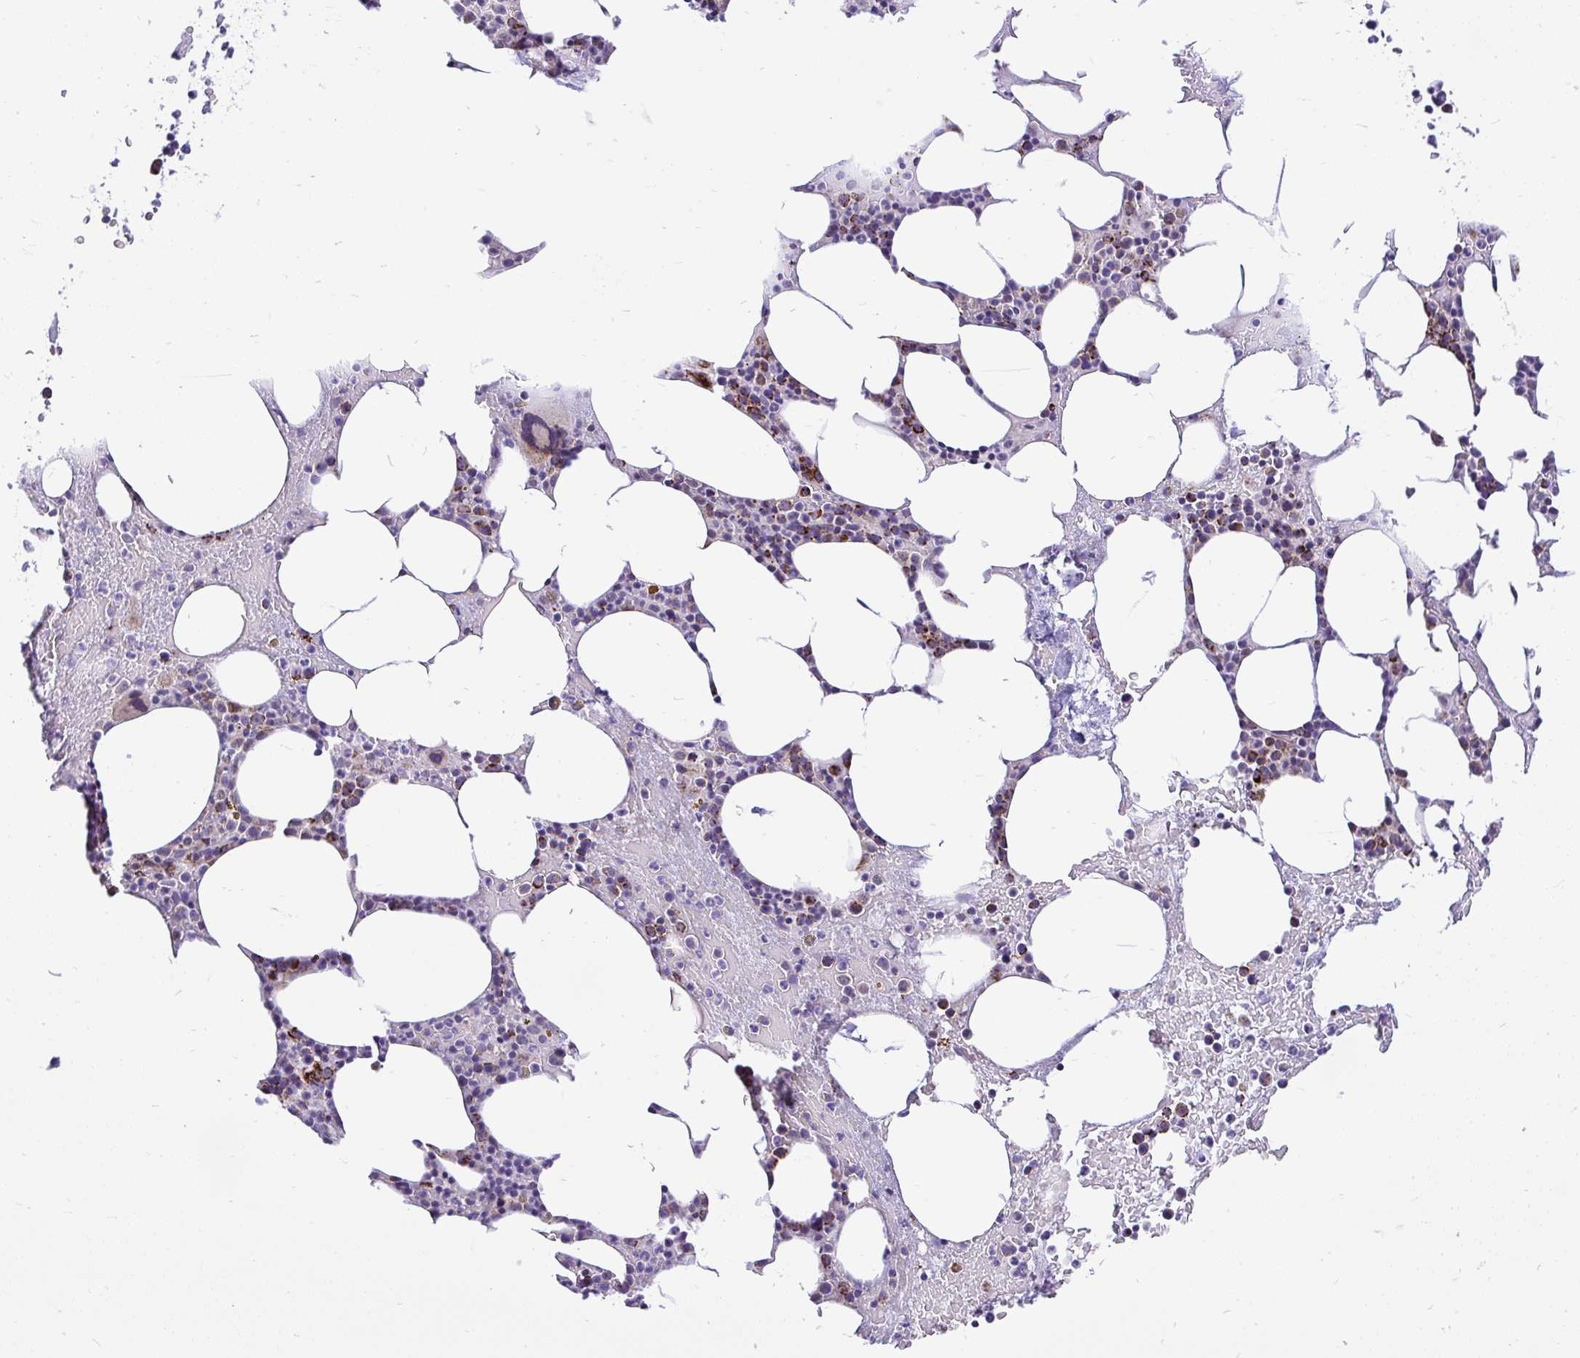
{"staining": {"intensity": "moderate", "quantity": "25%-75%", "location": "cytoplasmic/membranous"}, "tissue": "bone marrow", "cell_type": "Hematopoietic cells", "image_type": "normal", "snomed": [{"axis": "morphology", "description": "Normal tissue, NOS"}, {"axis": "topography", "description": "Bone marrow"}], "caption": "Immunohistochemical staining of normal human bone marrow demonstrates medium levels of moderate cytoplasmic/membranous positivity in about 25%-75% of hematopoietic cells.", "gene": "PYCR2", "patient": {"sex": "female", "age": 62}}